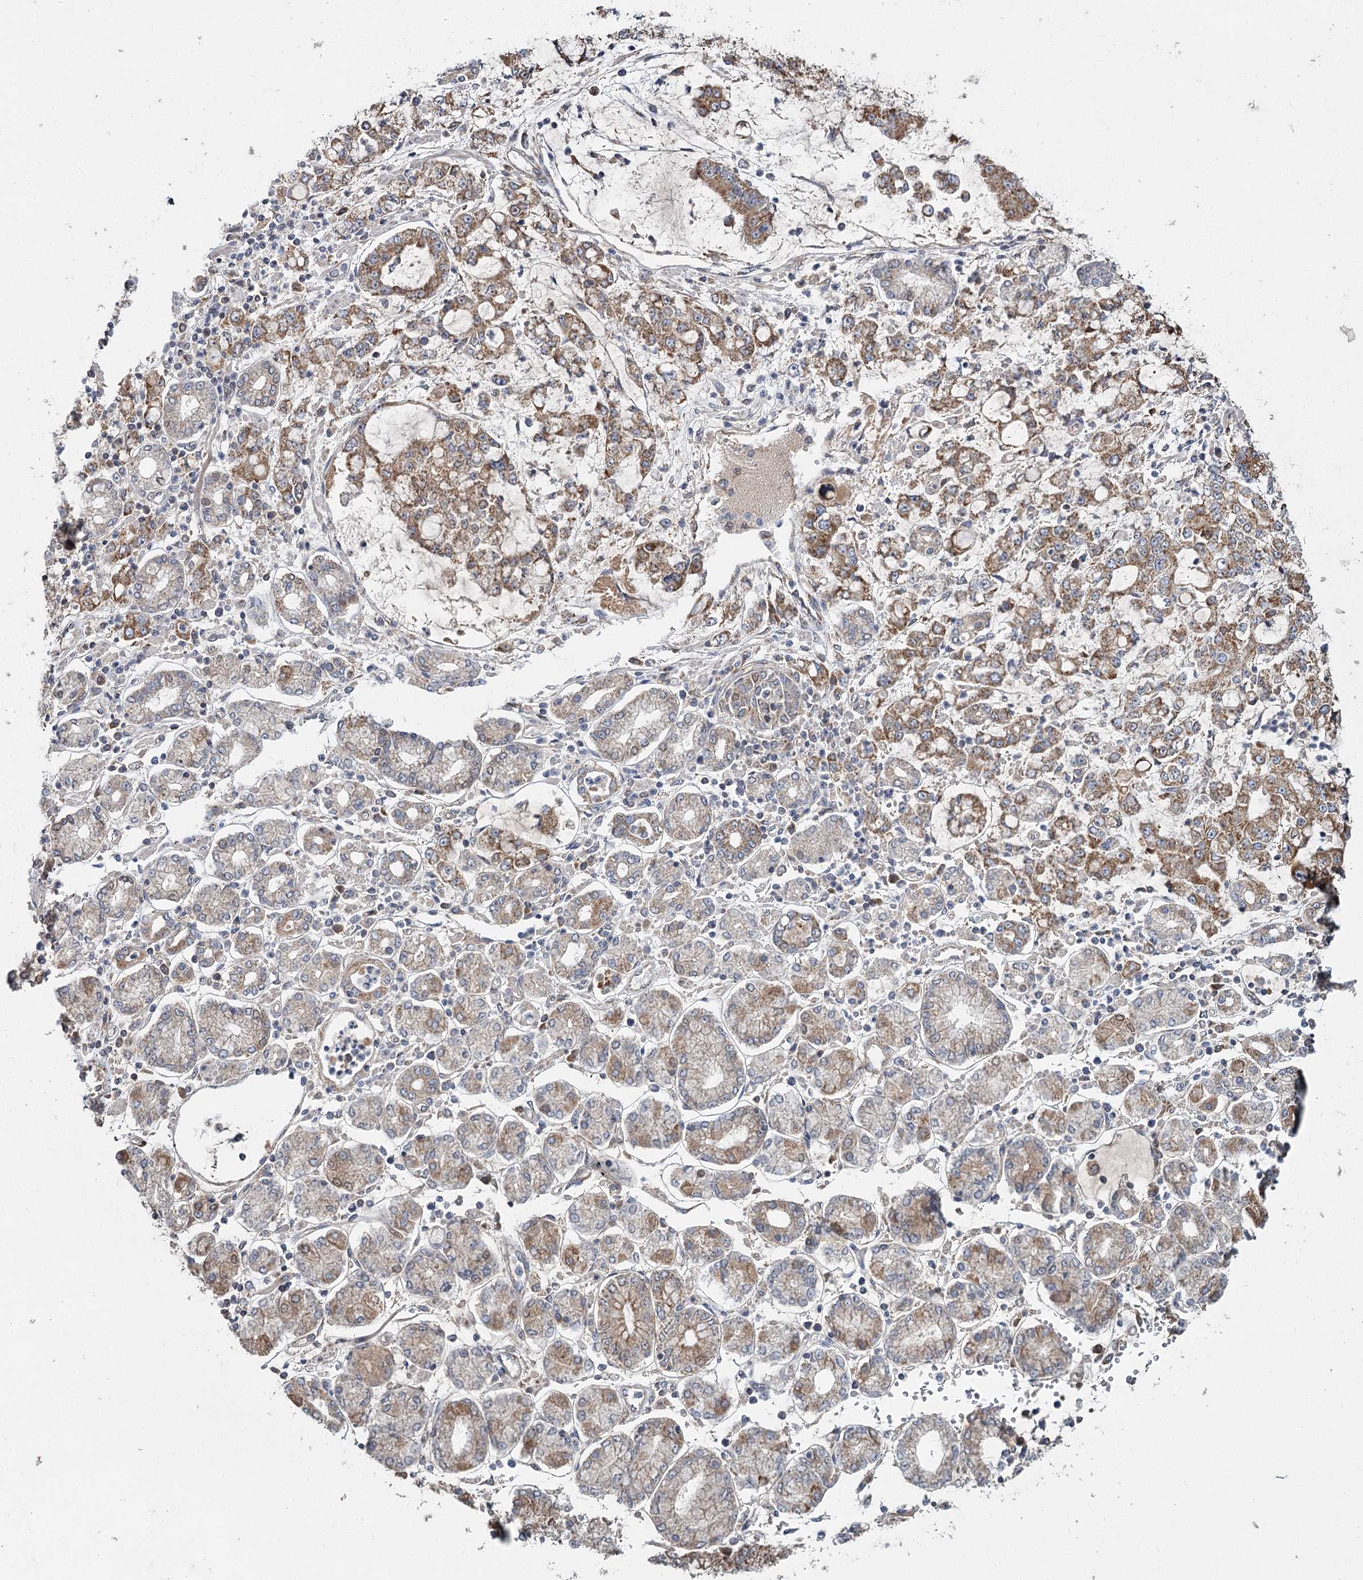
{"staining": {"intensity": "strong", "quantity": "<25%", "location": "cytoplasmic/membranous"}, "tissue": "stomach cancer", "cell_type": "Tumor cells", "image_type": "cancer", "snomed": [{"axis": "morphology", "description": "Adenocarcinoma, NOS"}, {"axis": "topography", "description": "Stomach"}], "caption": "Adenocarcinoma (stomach) stained with a brown dye exhibits strong cytoplasmic/membranous positive expression in approximately <25% of tumor cells.", "gene": "MRPL44", "patient": {"sex": "male", "age": 76}}